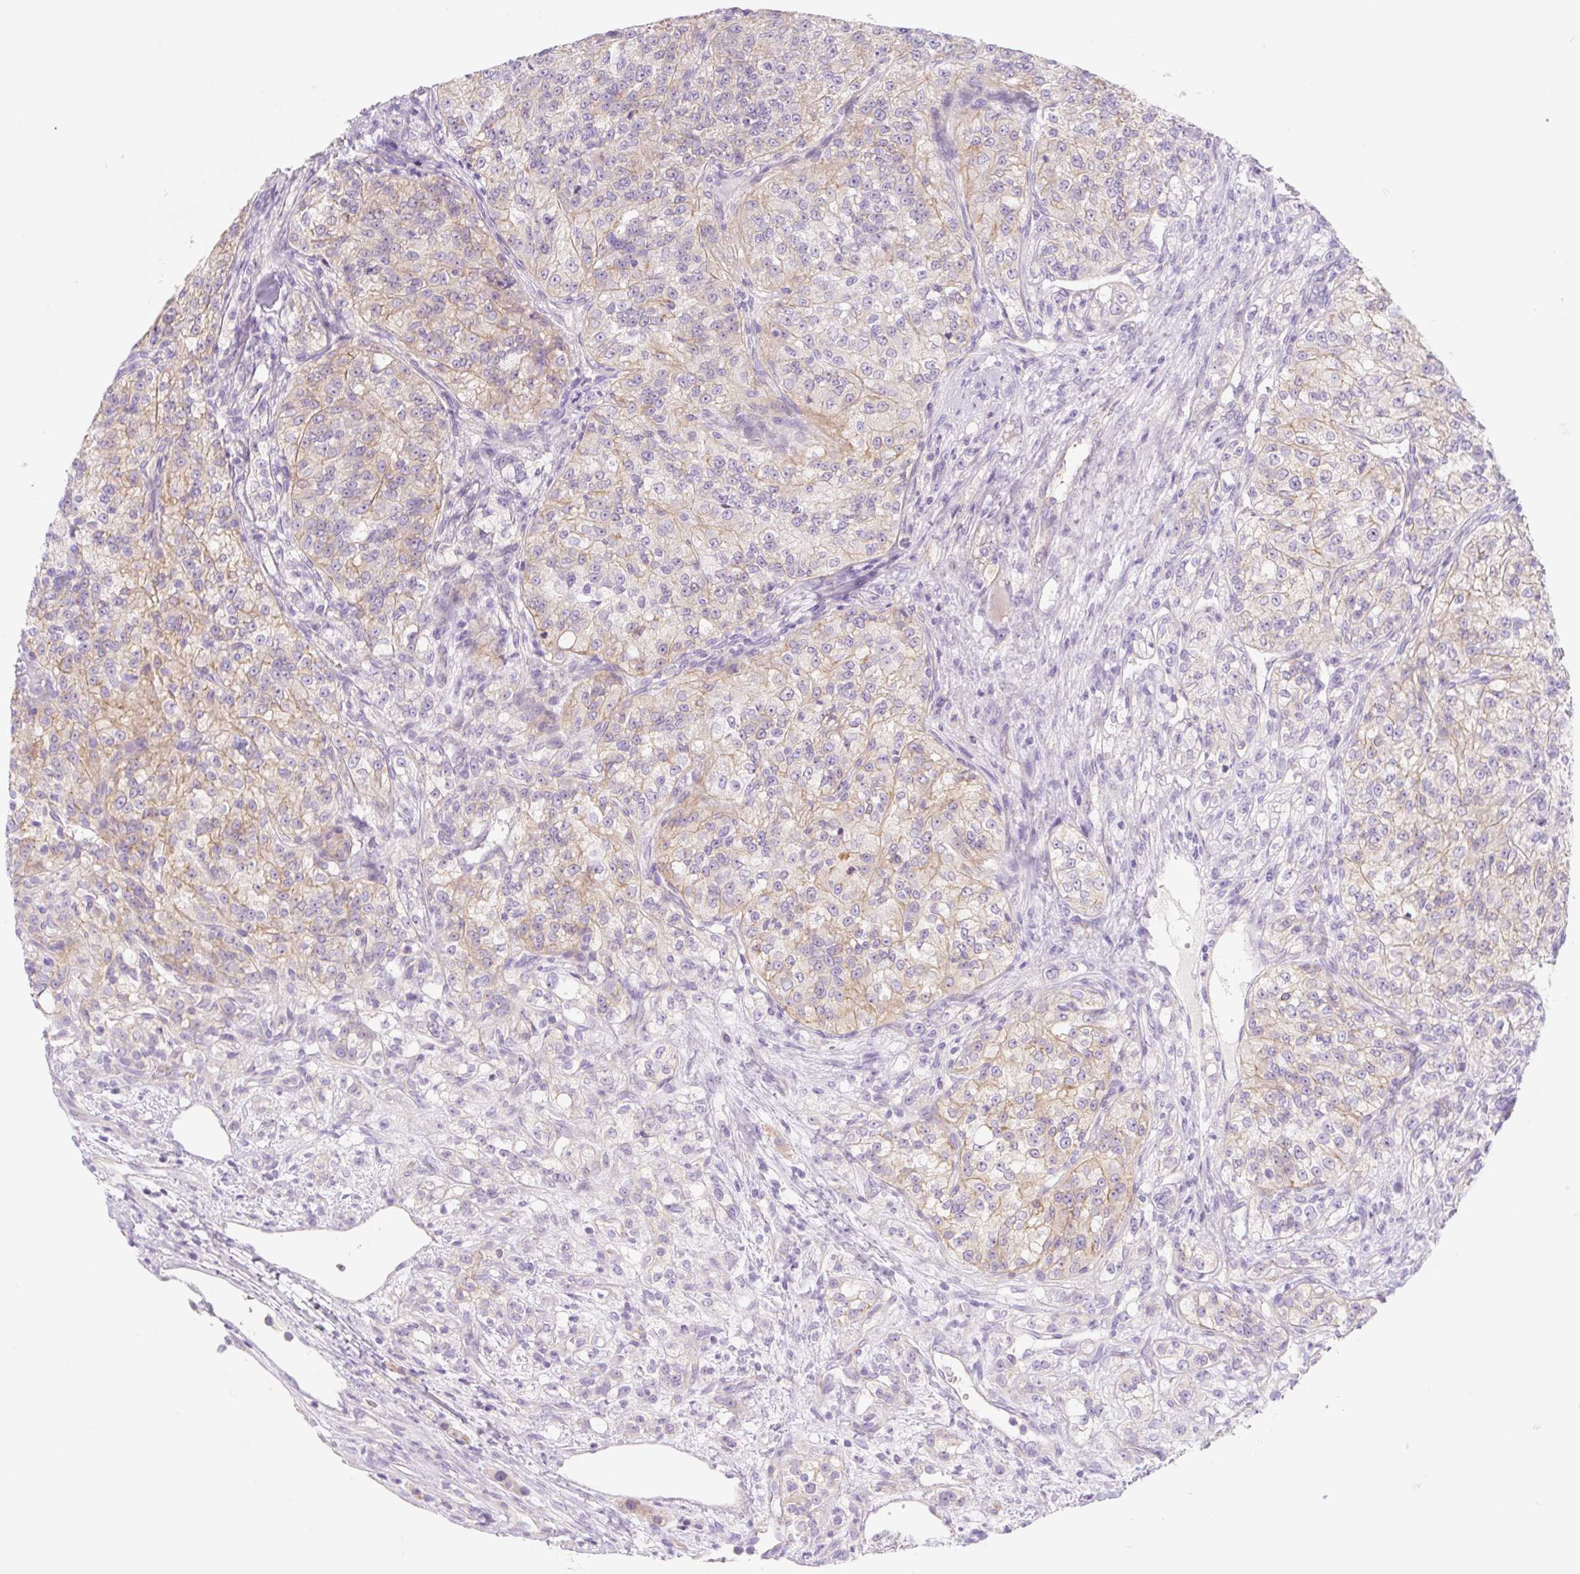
{"staining": {"intensity": "weak", "quantity": "25%-75%", "location": "cytoplasmic/membranous"}, "tissue": "renal cancer", "cell_type": "Tumor cells", "image_type": "cancer", "snomed": [{"axis": "morphology", "description": "Adenocarcinoma, NOS"}, {"axis": "topography", "description": "Kidney"}], "caption": "About 25%-75% of tumor cells in renal cancer (adenocarcinoma) reveal weak cytoplasmic/membranous protein staining as visualized by brown immunohistochemical staining.", "gene": "LYVE1", "patient": {"sex": "female", "age": 63}}